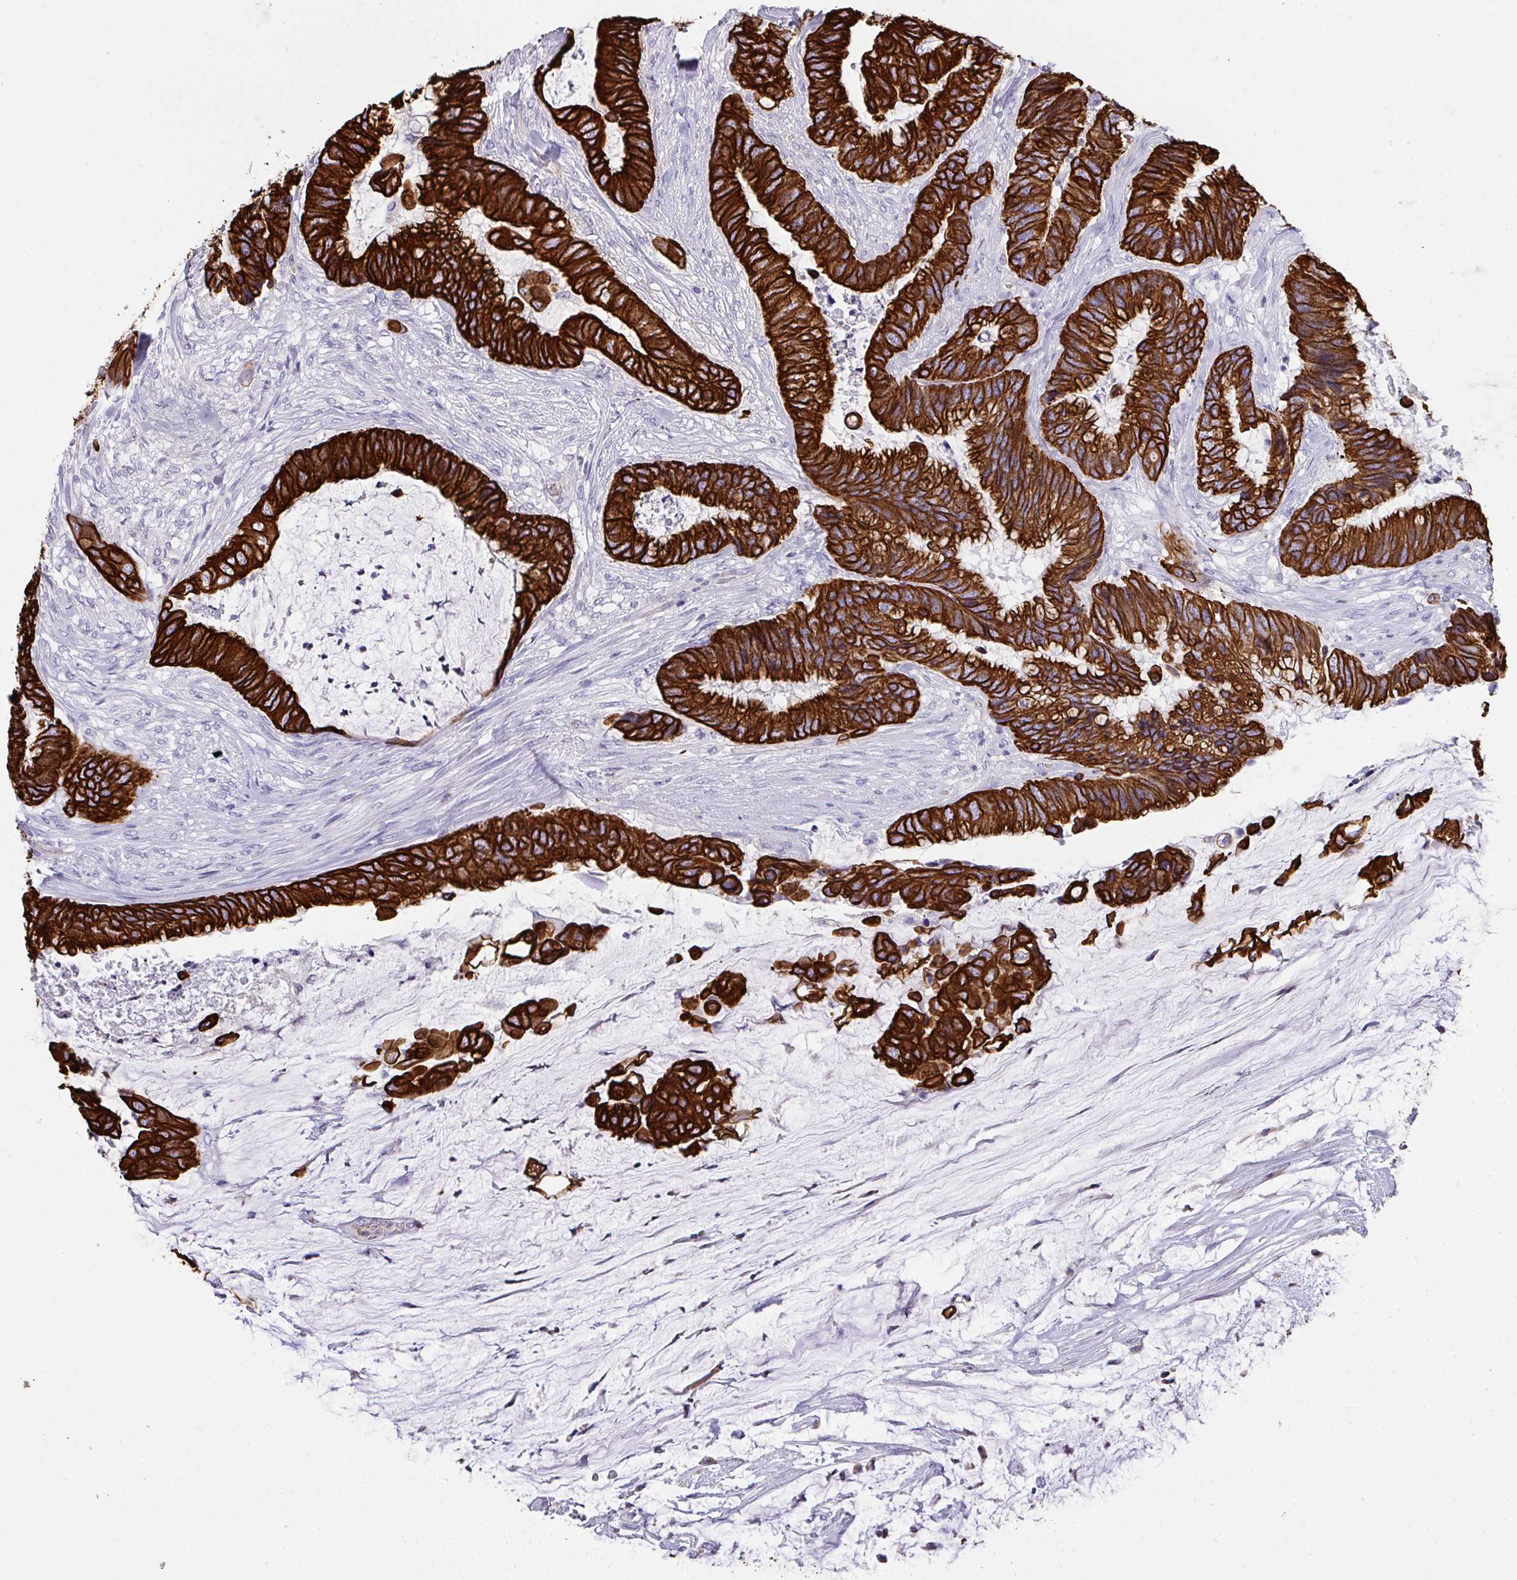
{"staining": {"intensity": "strong", "quantity": ">75%", "location": "cytoplasmic/membranous"}, "tissue": "colorectal cancer", "cell_type": "Tumor cells", "image_type": "cancer", "snomed": [{"axis": "morphology", "description": "Adenocarcinoma, NOS"}, {"axis": "topography", "description": "Rectum"}], "caption": "This histopathology image reveals immunohistochemistry (IHC) staining of colorectal cancer, with high strong cytoplasmic/membranous positivity in about >75% of tumor cells.", "gene": "TNFAIP8", "patient": {"sex": "female", "age": 59}}